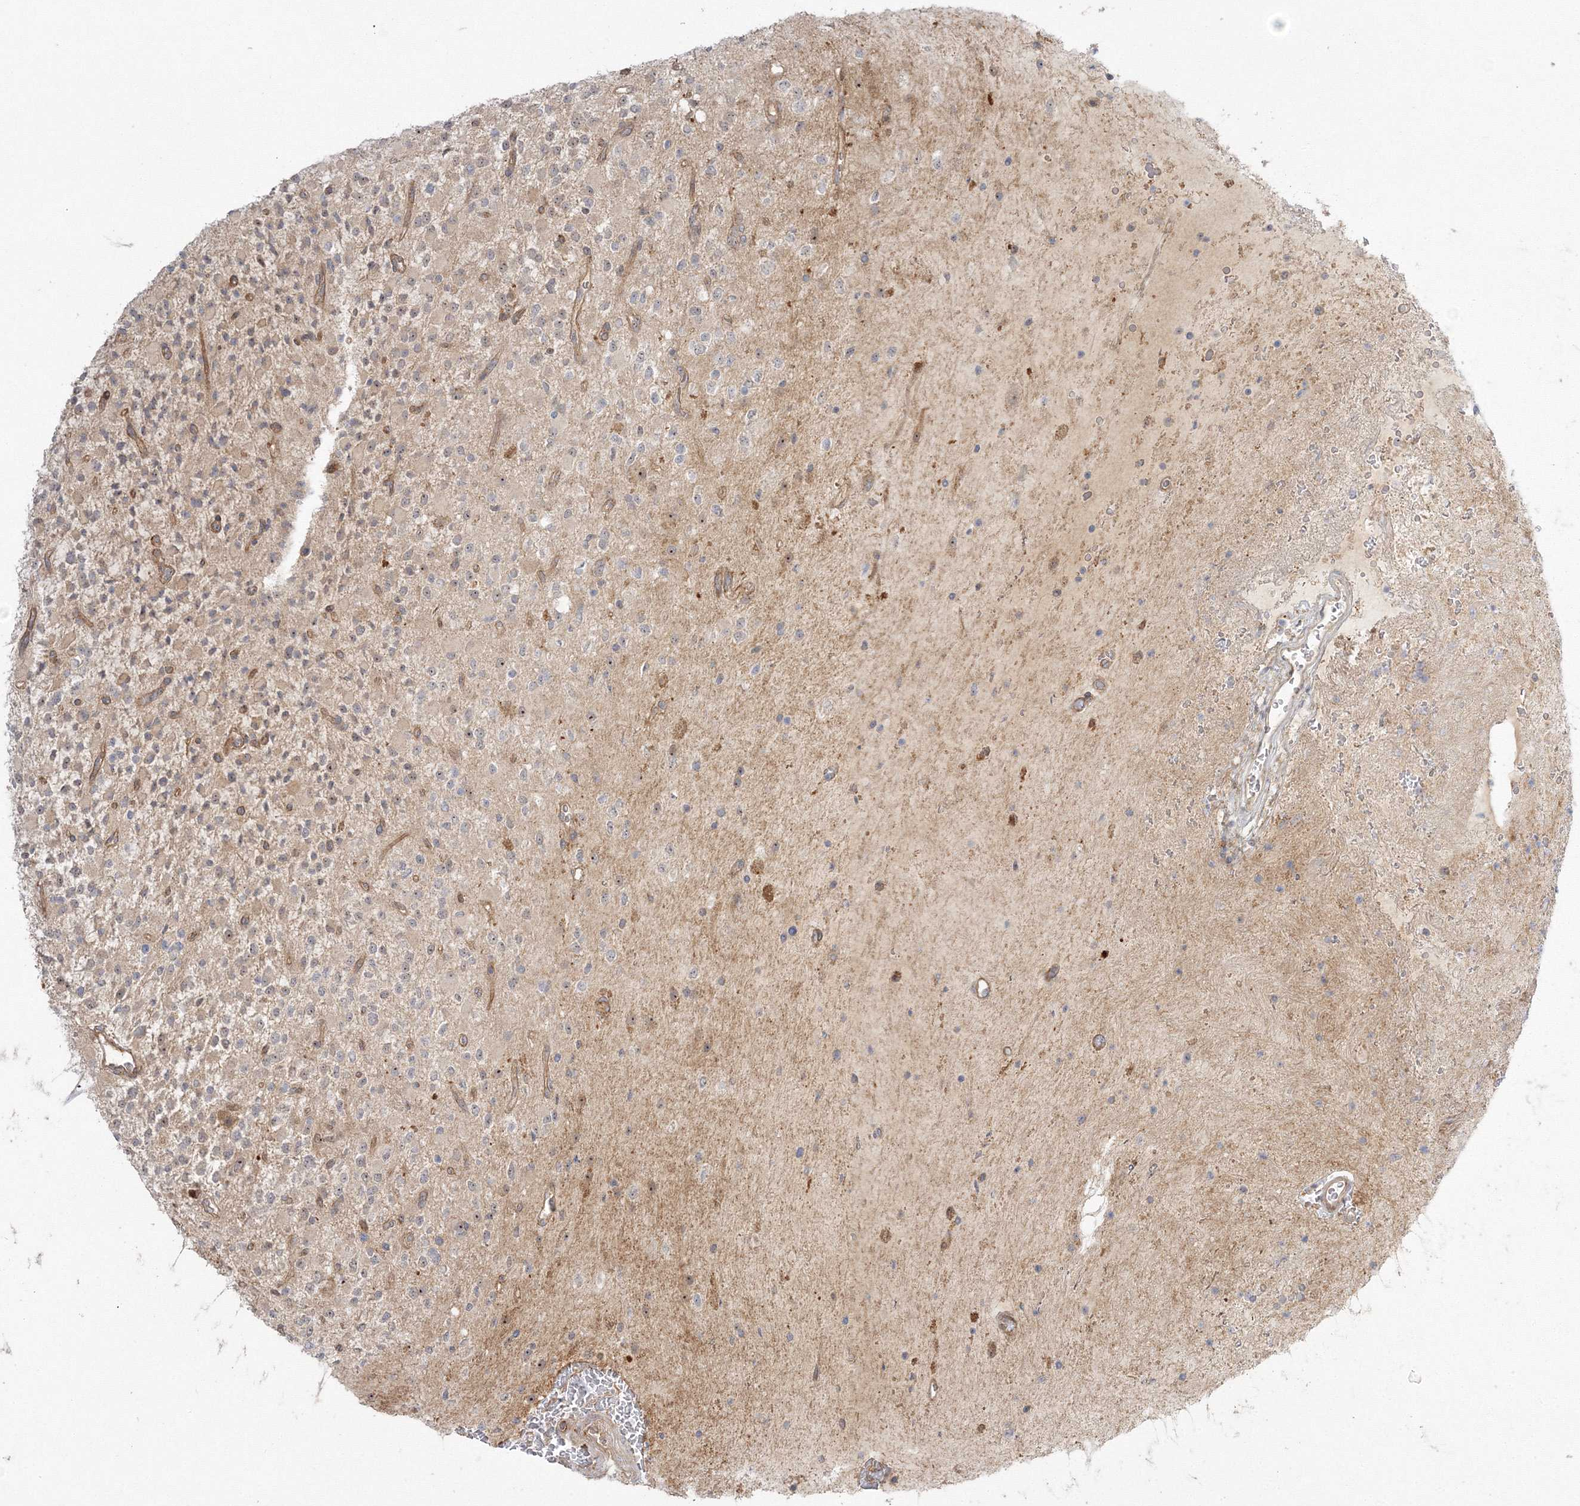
{"staining": {"intensity": "moderate", "quantity": "<25%", "location": "nuclear"}, "tissue": "glioma", "cell_type": "Tumor cells", "image_type": "cancer", "snomed": [{"axis": "morphology", "description": "Glioma, malignant, High grade"}, {"axis": "topography", "description": "Brain"}], "caption": "Tumor cells show low levels of moderate nuclear expression in approximately <25% of cells in malignant high-grade glioma.", "gene": "NPM3", "patient": {"sex": "male", "age": 34}}